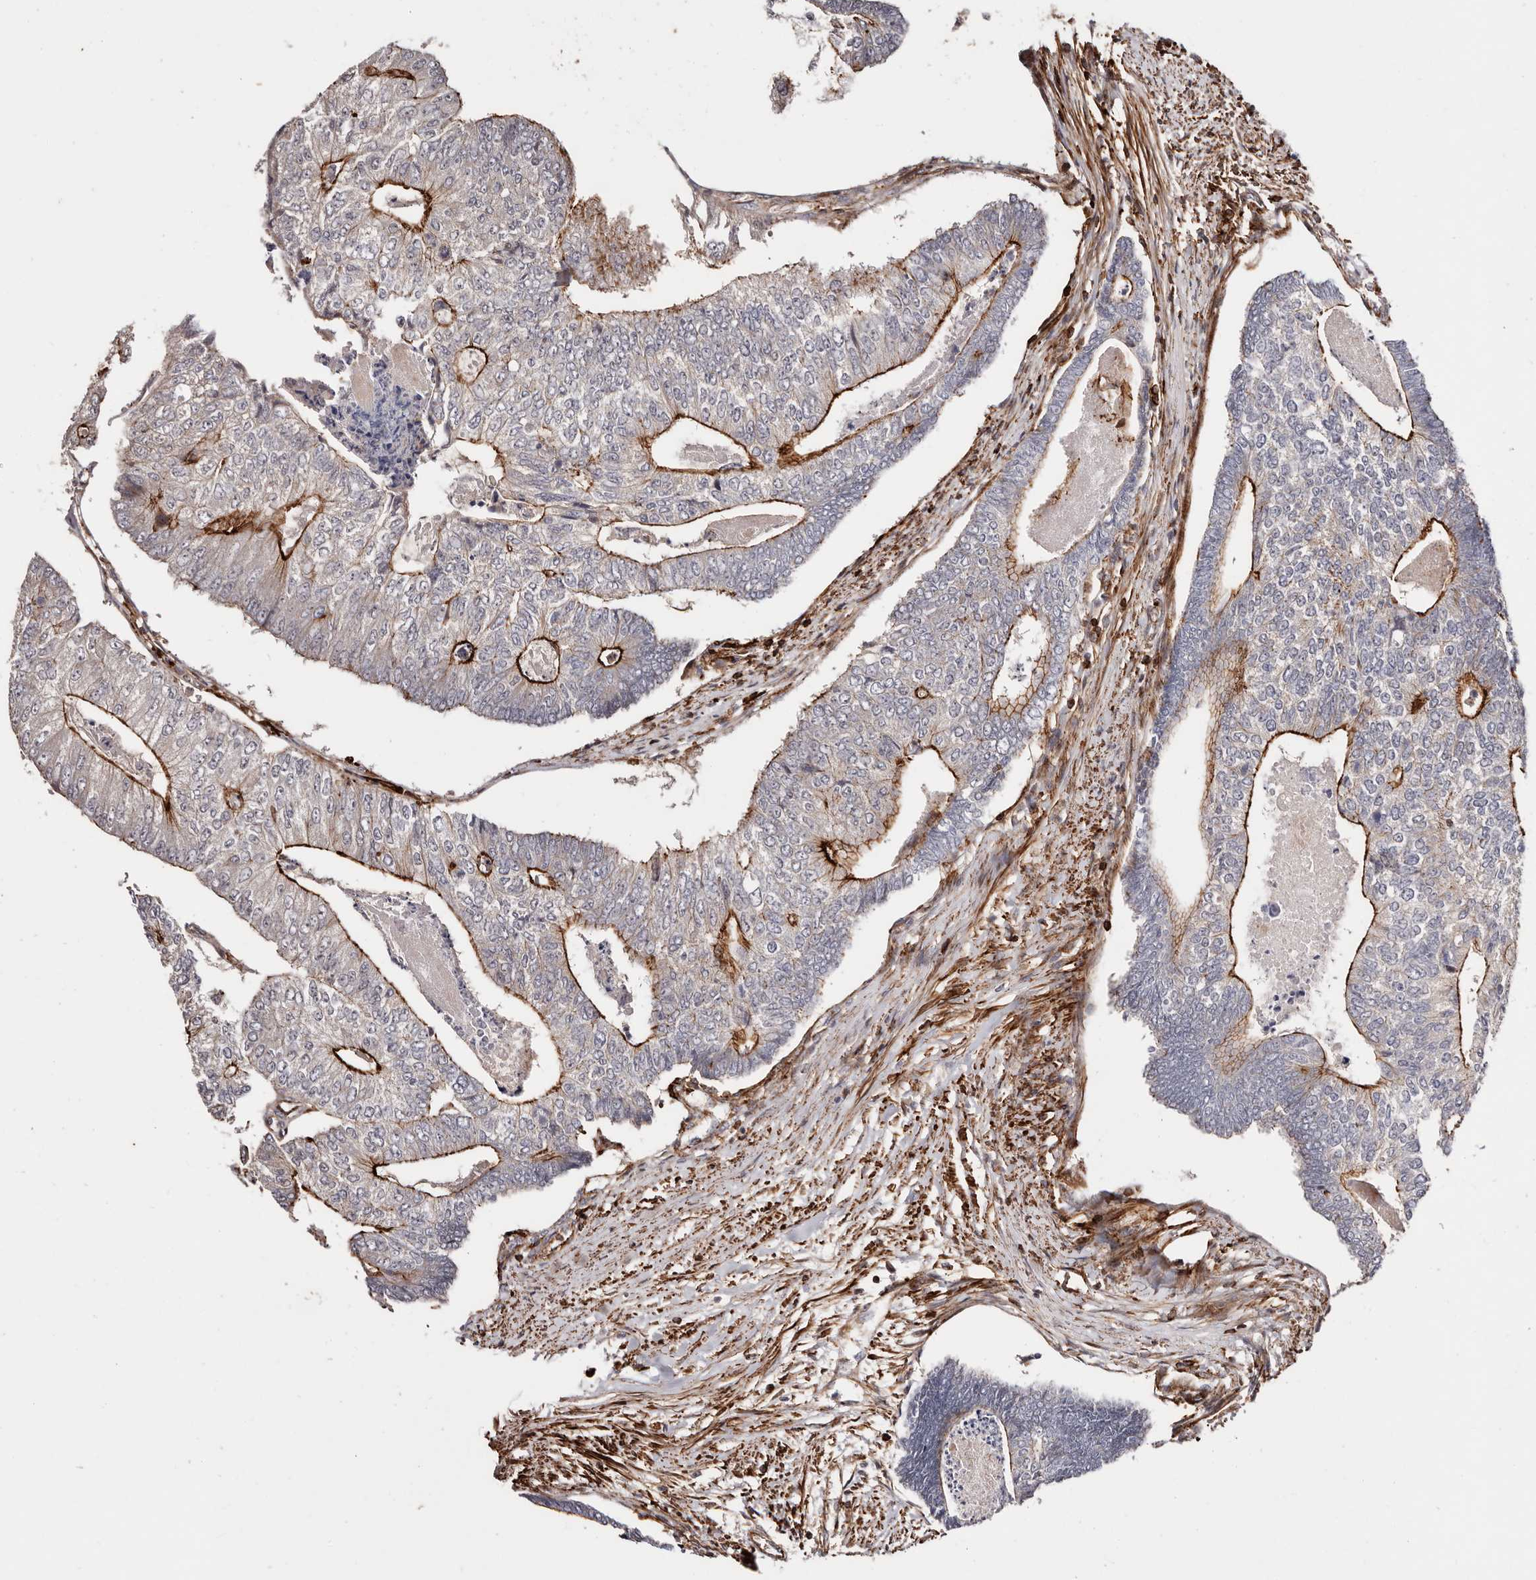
{"staining": {"intensity": "strong", "quantity": "25%-75%", "location": "cytoplasmic/membranous"}, "tissue": "colorectal cancer", "cell_type": "Tumor cells", "image_type": "cancer", "snomed": [{"axis": "morphology", "description": "Adenocarcinoma, NOS"}, {"axis": "topography", "description": "Colon"}], "caption": "Colorectal adenocarcinoma stained for a protein (brown) displays strong cytoplasmic/membranous positive positivity in approximately 25%-75% of tumor cells.", "gene": "PTPN22", "patient": {"sex": "female", "age": 67}}